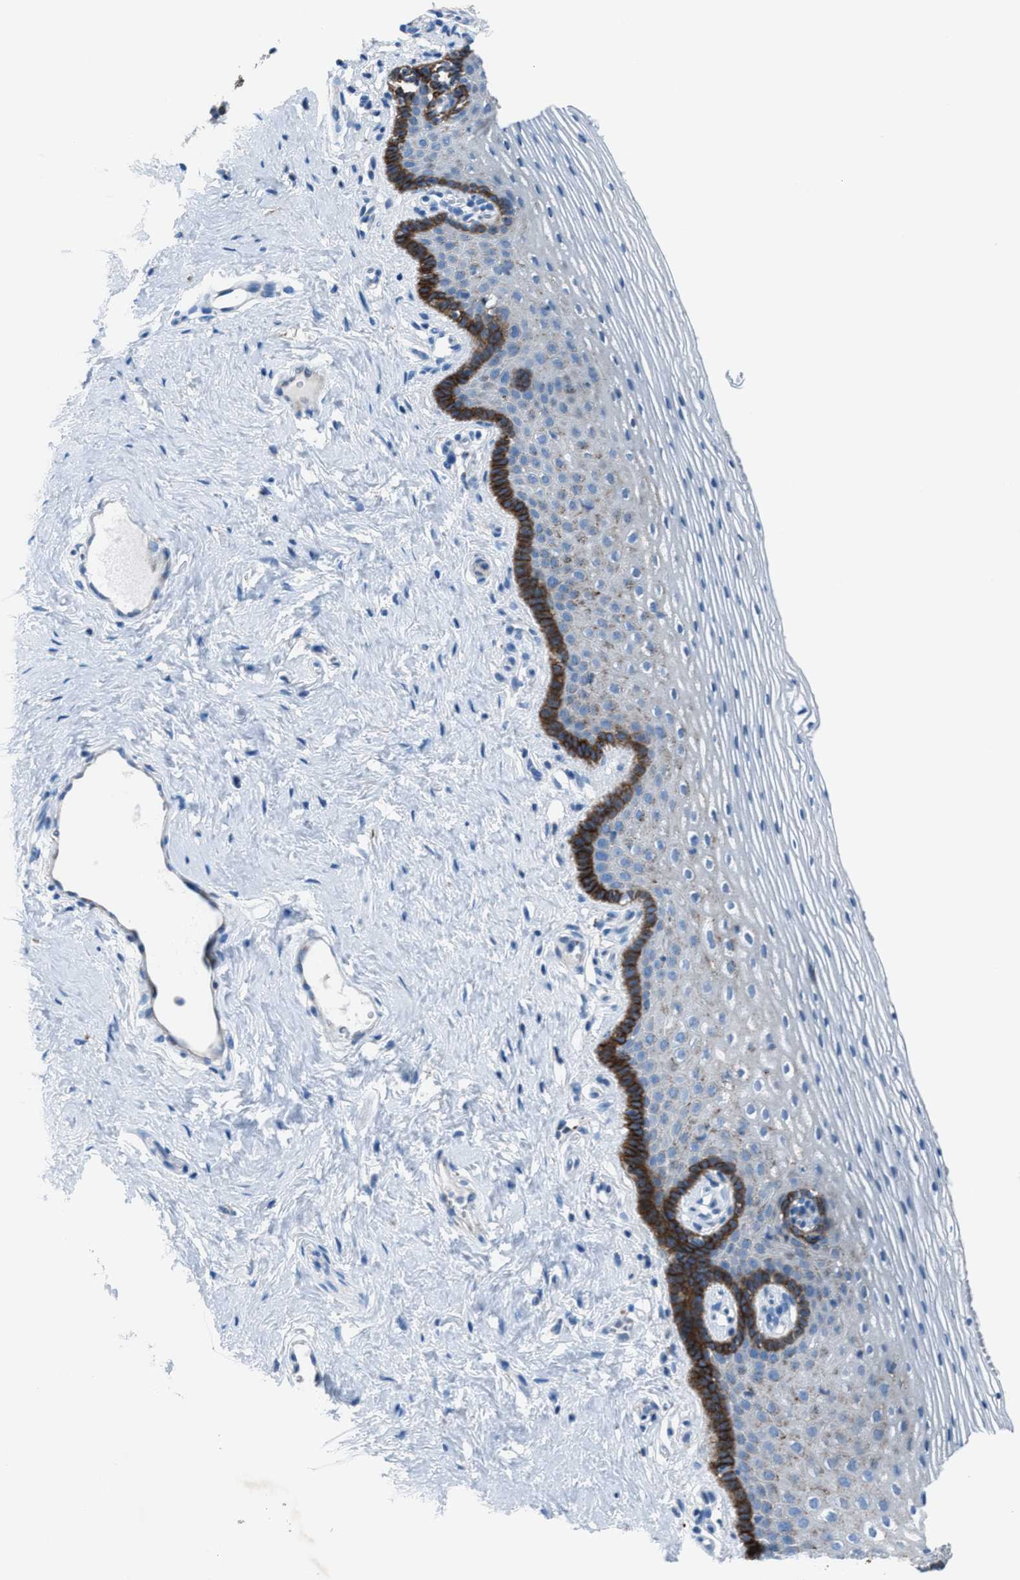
{"staining": {"intensity": "strong", "quantity": "<25%", "location": "cytoplasmic/membranous"}, "tissue": "vagina", "cell_type": "Squamous epithelial cells", "image_type": "normal", "snomed": [{"axis": "morphology", "description": "Normal tissue, NOS"}, {"axis": "topography", "description": "Vagina"}], "caption": "Squamous epithelial cells exhibit medium levels of strong cytoplasmic/membranous positivity in about <25% of cells in benign vagina.", "gene": "CD1B", "patient": {"sex": "female", "age": 32}}